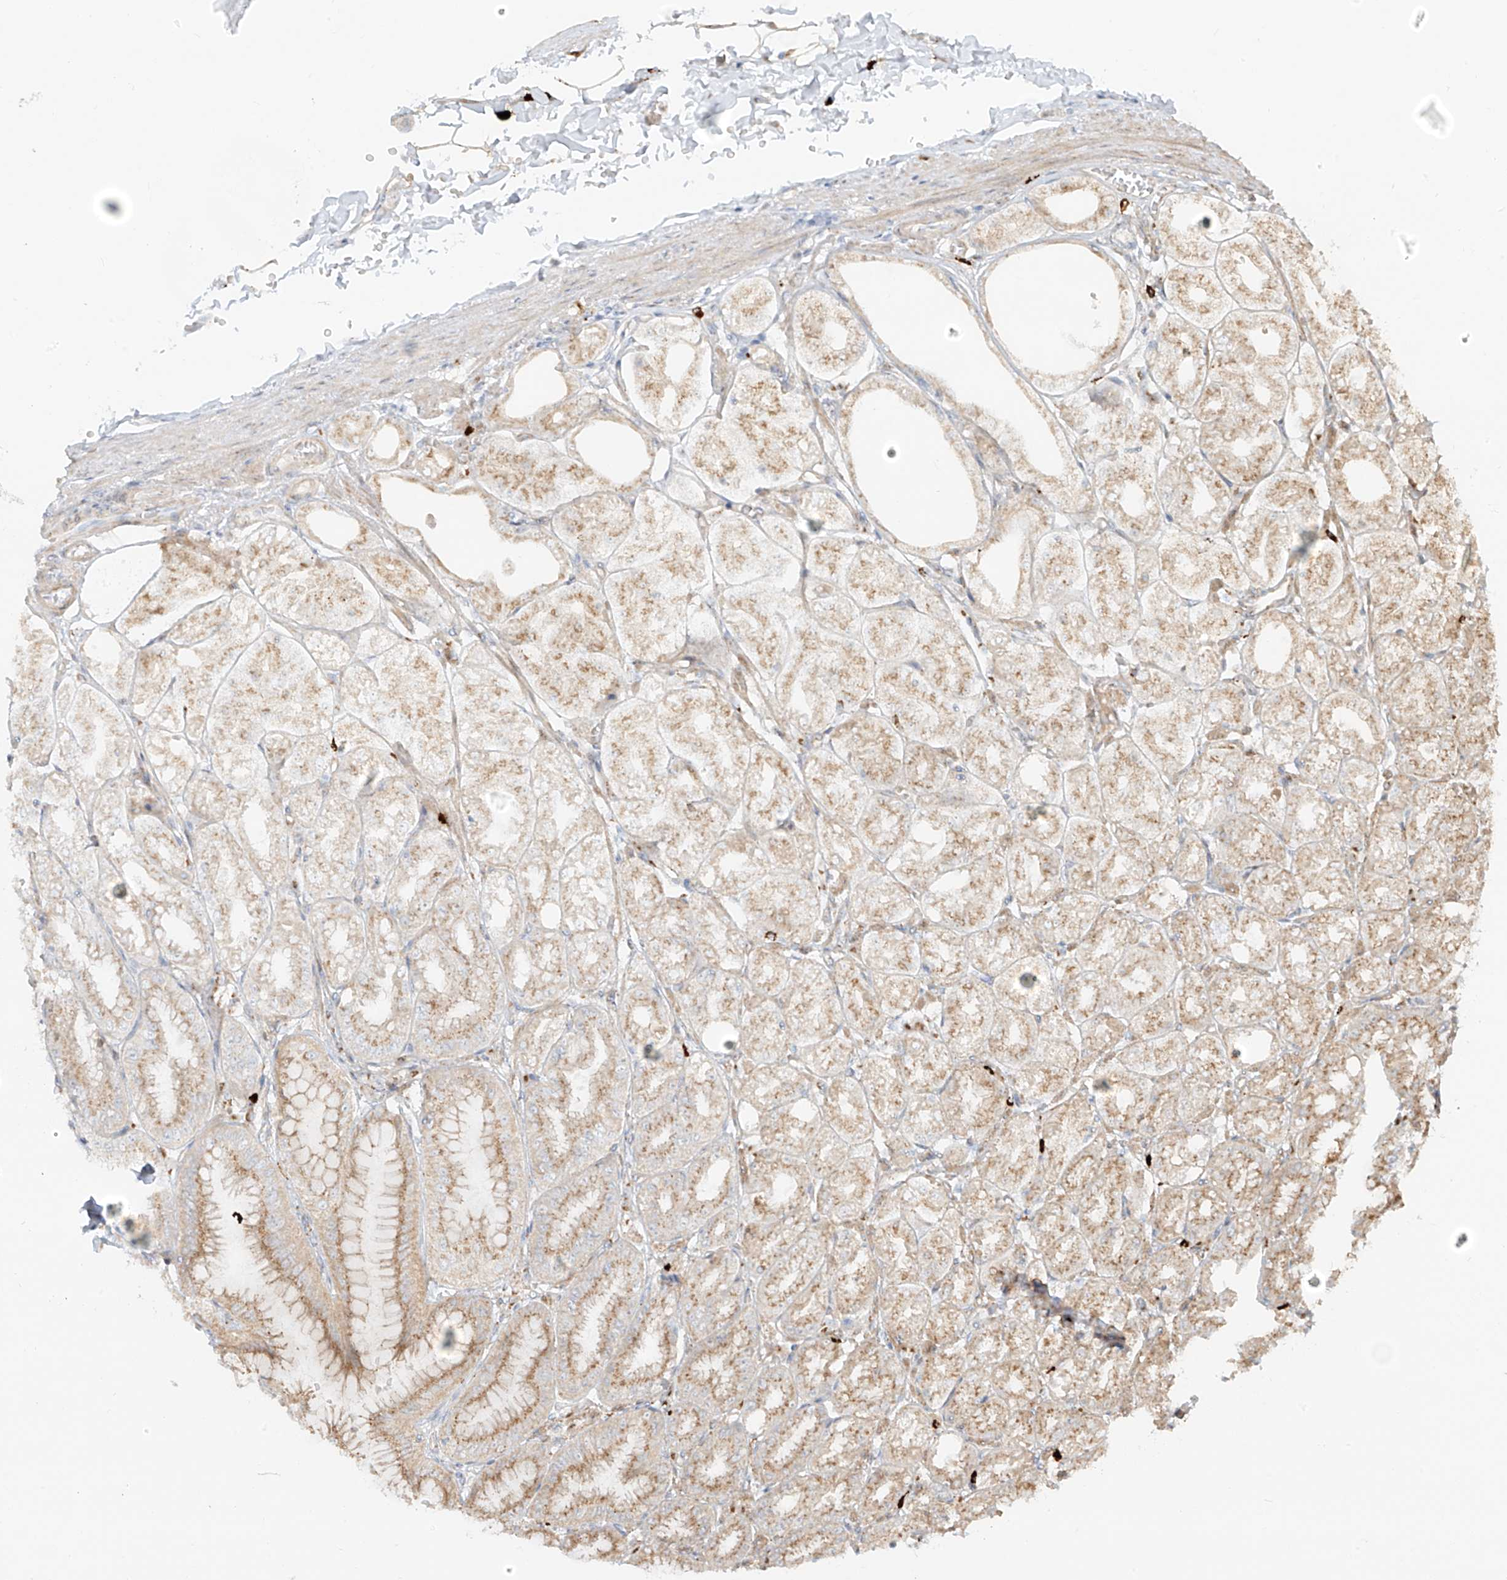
{"staining": {"intensity": "moderate", "quantity": ">75%", "location": "cytoplasmic/membranous"}, "tissue": "stomach", "cell_type": "Glandular cells", "image_type": "normal", "snomed": [{"axis": "morphology", "description": "Normal tissue, NOS"}, {"axis": "topography", "description": "Stomach, lower"}], "caption": "This histopathology image displays immunohistochemistry staining of unremarkable stomach, with medium moderate cytoplasmic/membranous expression in about >75% of glandular cells.", "gene": "ZNF287", "patient": {"sex": "male", "age": 71}}